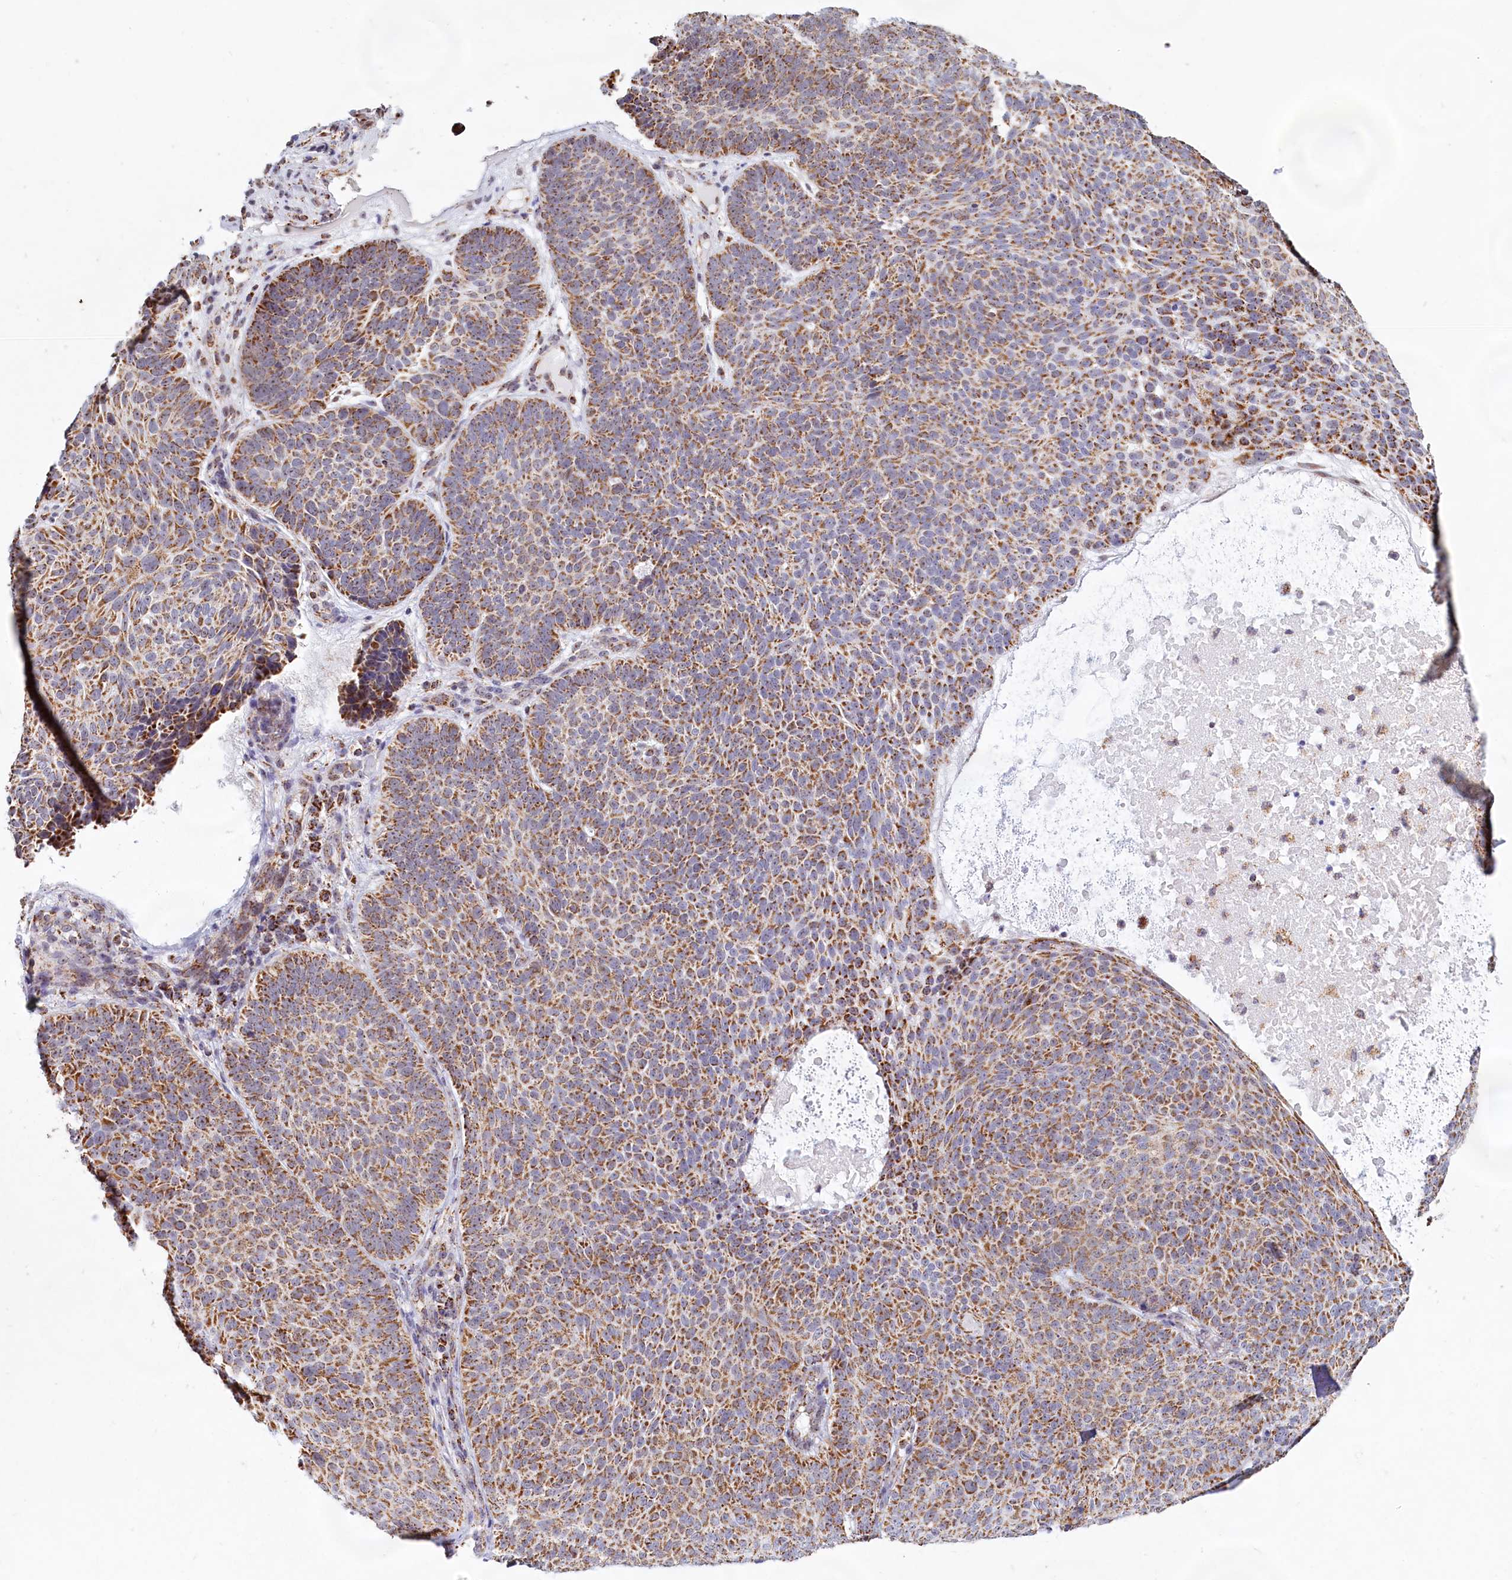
{"staining": {"intensity": "moderate", "quantity": ">75%", "location": "cytoplasmic/membranous"}, "tissue": "skin cancer", "cell_type": "Tumor cells", "image_type": "cancer", "snomed": [{"axis": "morphology", "description": "Basal cell carcinoma"}, {"axis": "topography", "description": "Skin"}], "caption": "The image exhibits staining of skin basal cell carcinoma, revealing moderate cytoplasmic/membranous protein positivity (brown color) within tumor cells.", "gene": "C1D", "patient": {"sex": "male", "age": 85}}